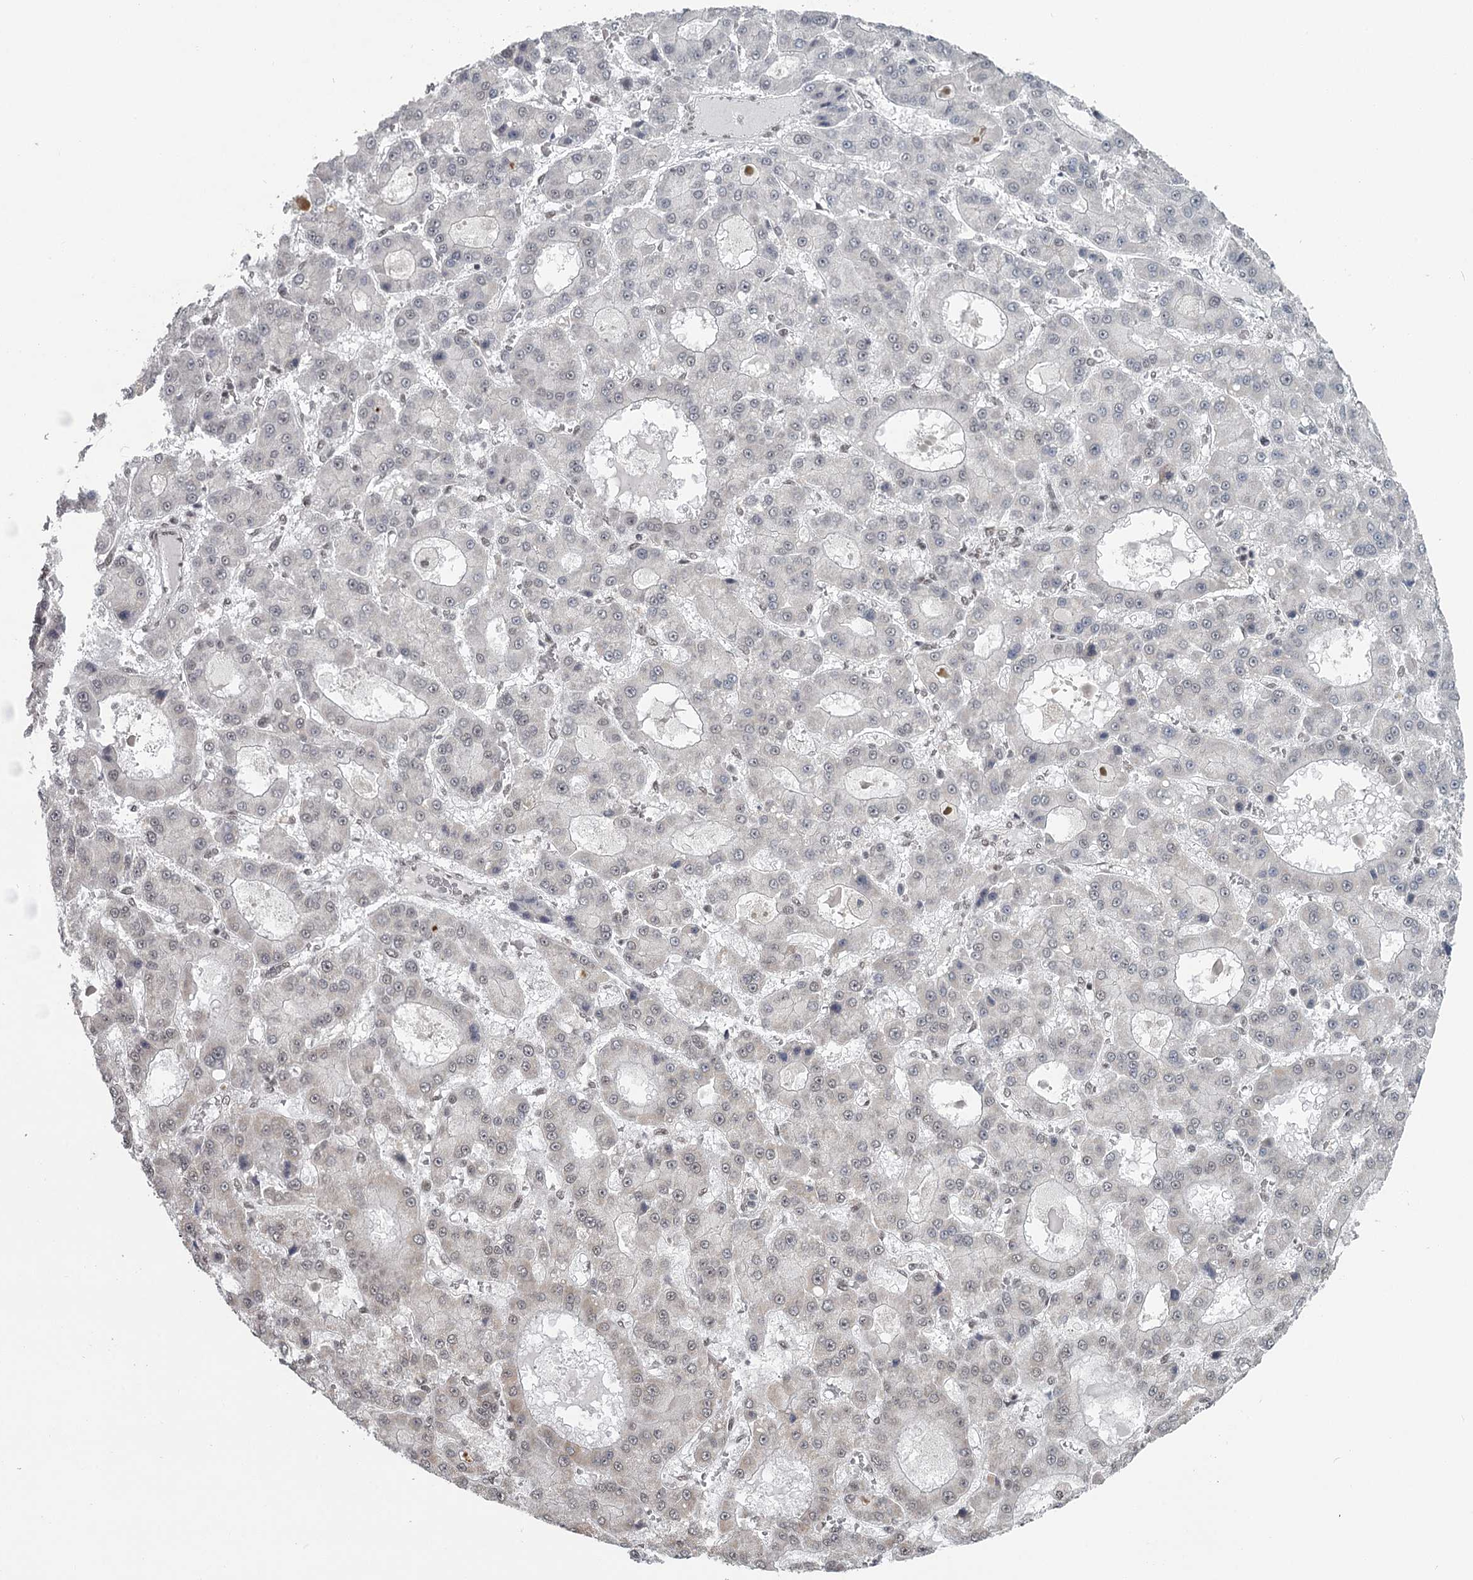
{"staining": {"intensity": "weak", "quantity": "25%-75%", "location": "nuclear"}, "tissue": "liver cancer", "cell_type": "Tumor cells", "image_type": "cancer", "snomed": [{"axis": "morphology", "description": "Carcinoma, Hepatocellular, NOS"}, {"axis": "topography", "description": "Liver"}], "caption": "Immunohistochemistry histopathology image of liver cancer (hepatocellular carcinoma) stained for a protein (brown), which shows low levels of weak nuclear positivity in approximately 25%-75% of tumor cells.", "gene": "FAM13C", "patient": {"sex": "male", "age": 70}}